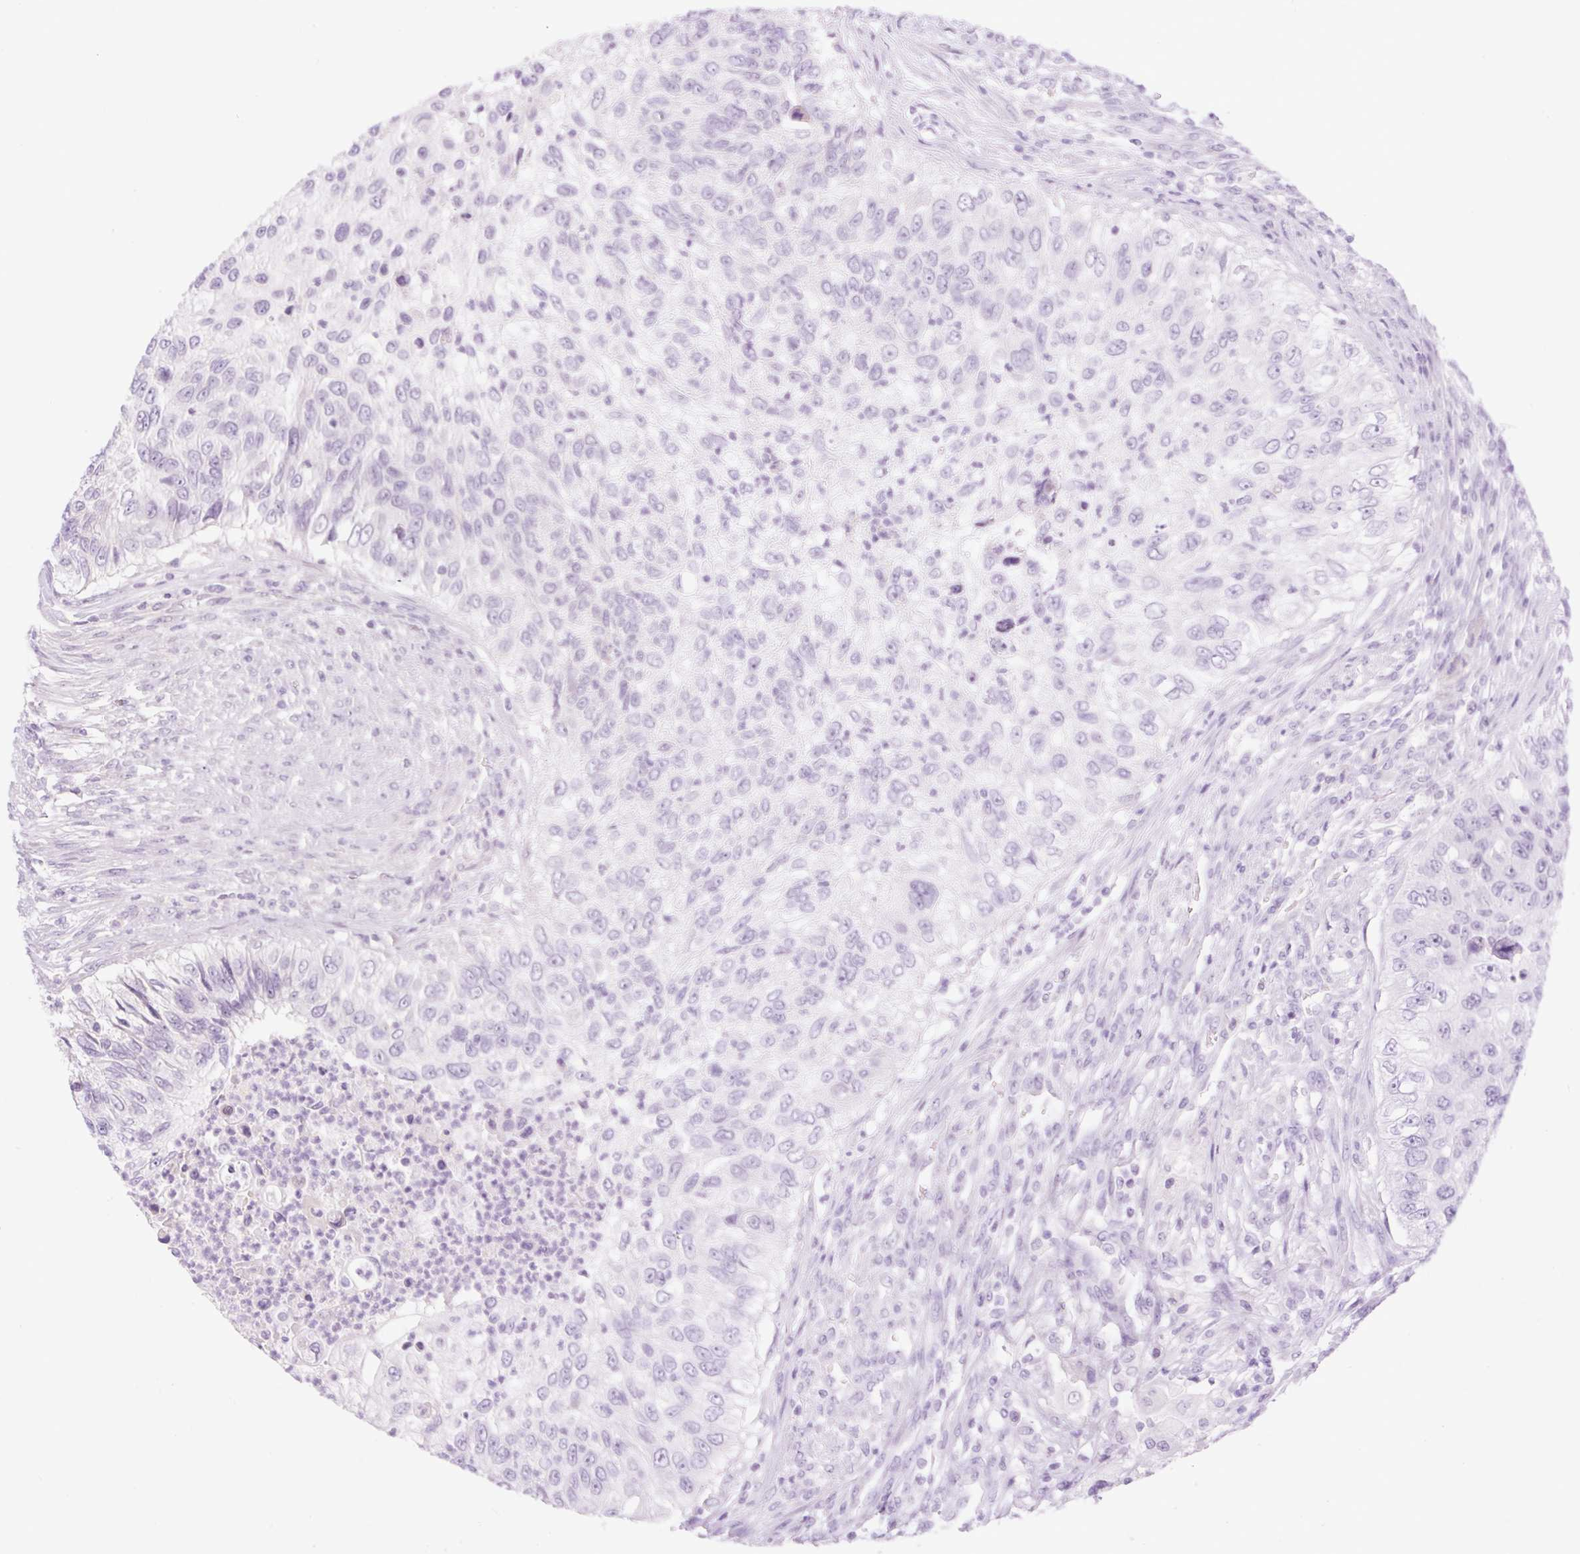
{"staining": {"intensity": "negative", "quantity": "none", "location": "none"}, "tissue": "urothelial cancer", "cell_type": "Tumor cells", "image_type": "cancer", "snomed": [{"axis": "morphology", "description": "Urothelial carcinoma, High grade"}, {"axis": "topography", "description": "Urinary bladder"}], "caption": "Image shows no protein staining in tumor cells of high-grade urothelial carcinoma tissue.", "gene": "ZNF394", "patient": {"sex": "female", "age": 60}}